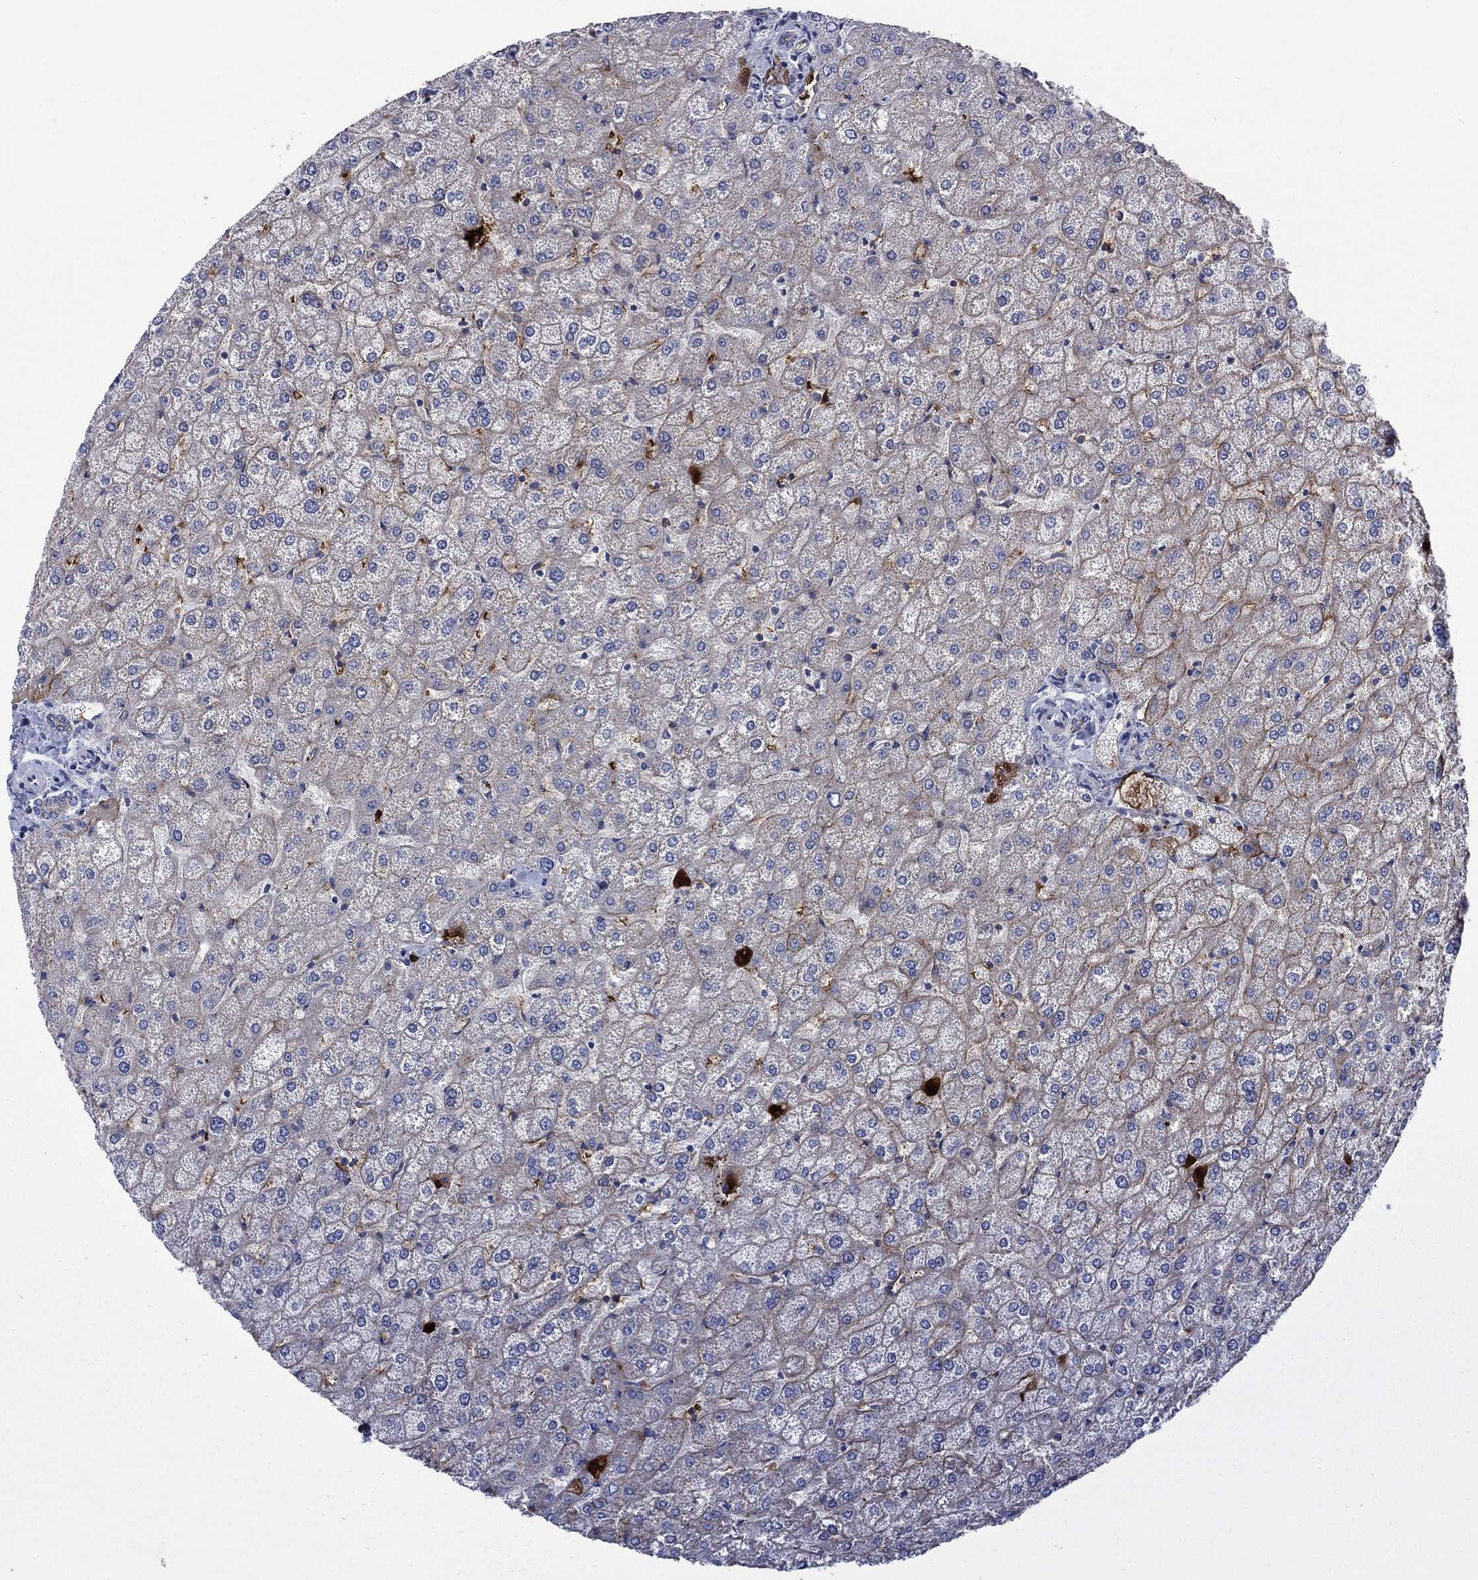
{"staining": {"intensity": "negative", "quantity": "none", "location": "none"}, "tissue": "liver", "cell_type": "Cholangiocytes", "image_type": "normal", "snomed": [{"axis": "morphology", "description": "Normal tissue, NOS"}, {"axis": "topography", "description": "Liver"}], "caption": "DAB (3,3'-diaminobenzidine) immunohistochemical staining of unremarkable human liver exhibits no significant staining in cholangiocytes.", "gene": "SDC1", "patient": {"sex": "female", "age": 32}}